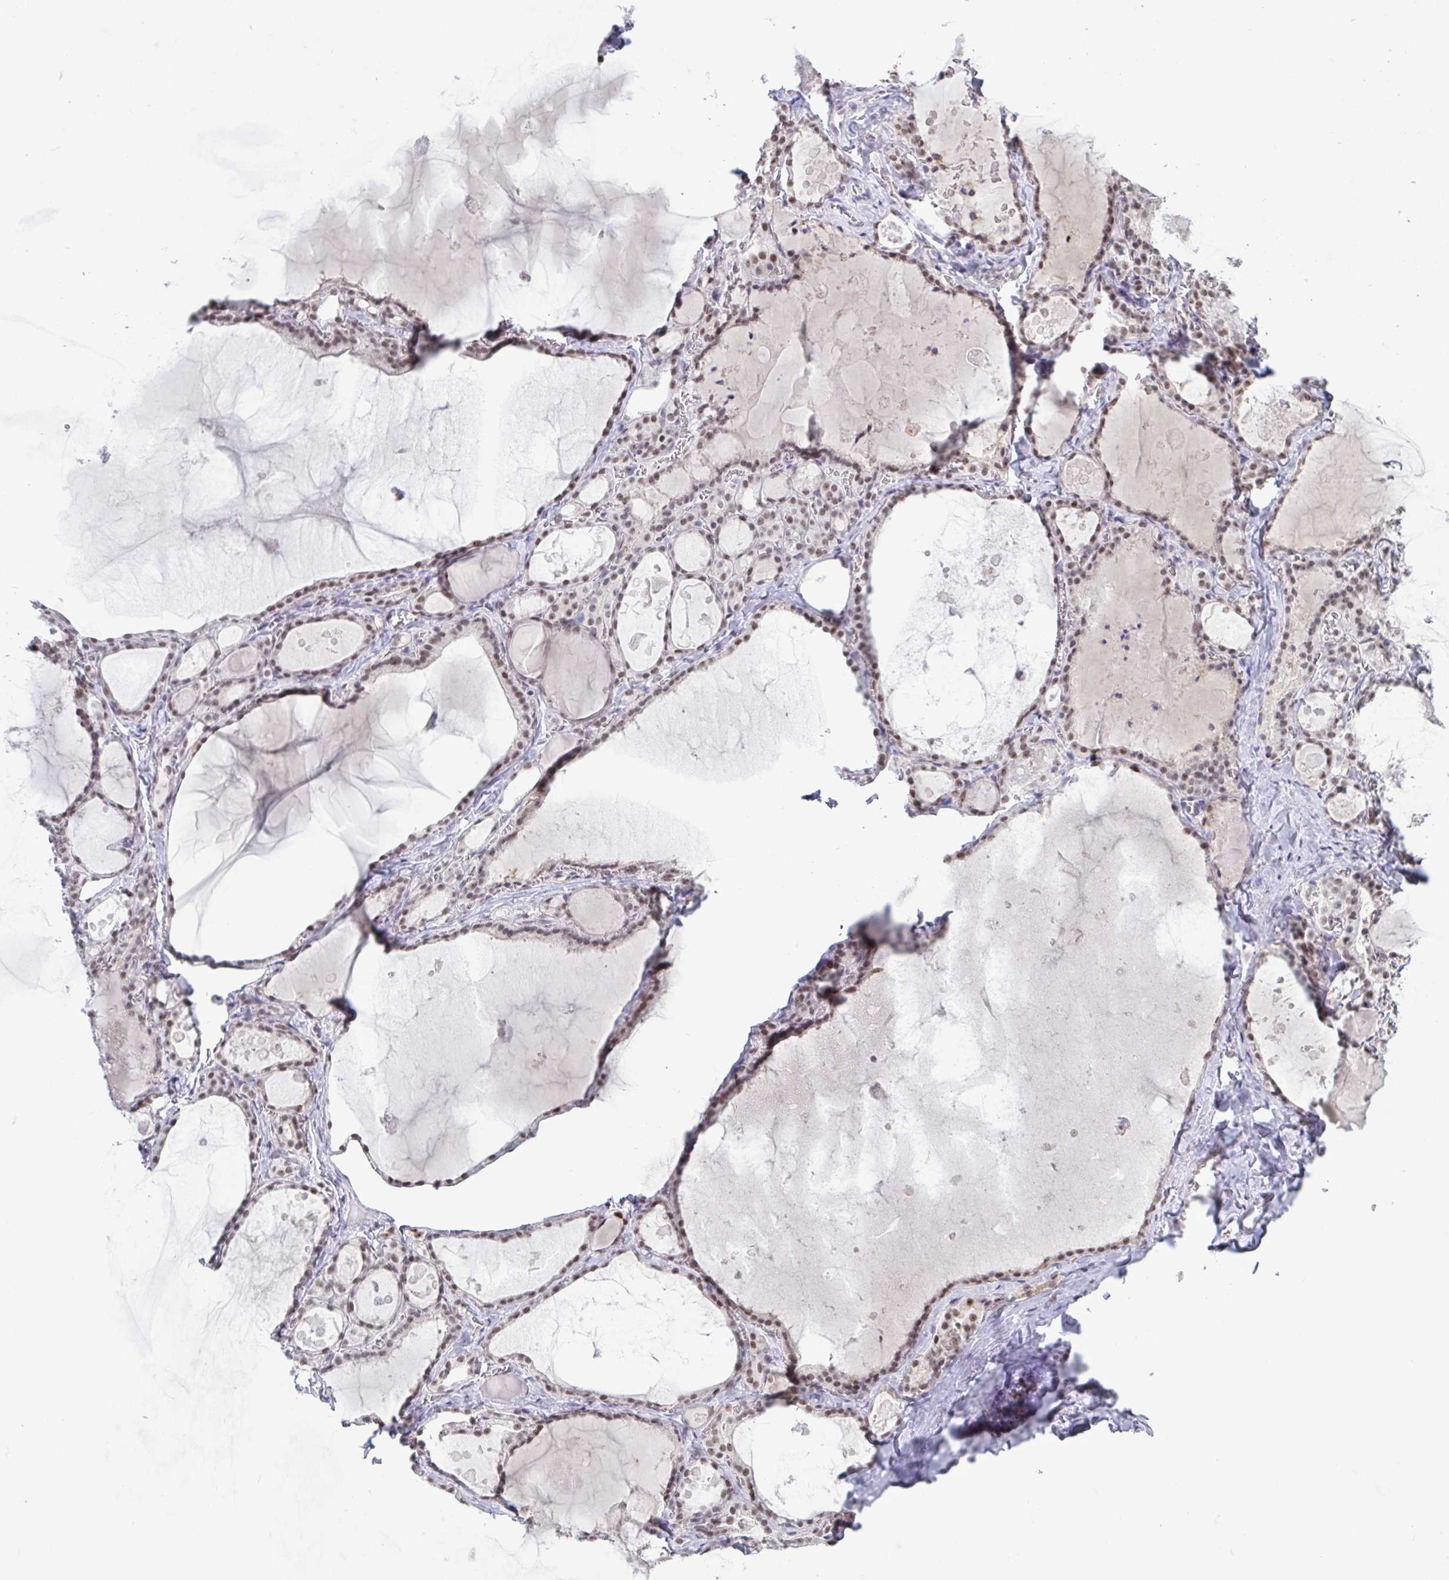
{"staining": {"intensity": "moderate", "quantity": ">75%", "location": "nuclear"}, "tissue": "thyroid gland", "cell_type": "Glandular cells", "image_type": "normal", "snomed": [{"axis": "morphology", "description": "Normal tissue, NOS"}, {"axis": "topography", "description": "Thyroid gland"}], "caption": "Thyroid gland stained with DAB (3,3'-diaminobenzidine) IHC shows medium levels of moderate nuclear positivity in approximately >75% of glandular cells. (DAB (3,3'-diaminobenzidine) = brown stain, brightfield microscopy at high magnification).", "gene": "SUPT16H", "patient": {"sex": "male", "age": 56}}